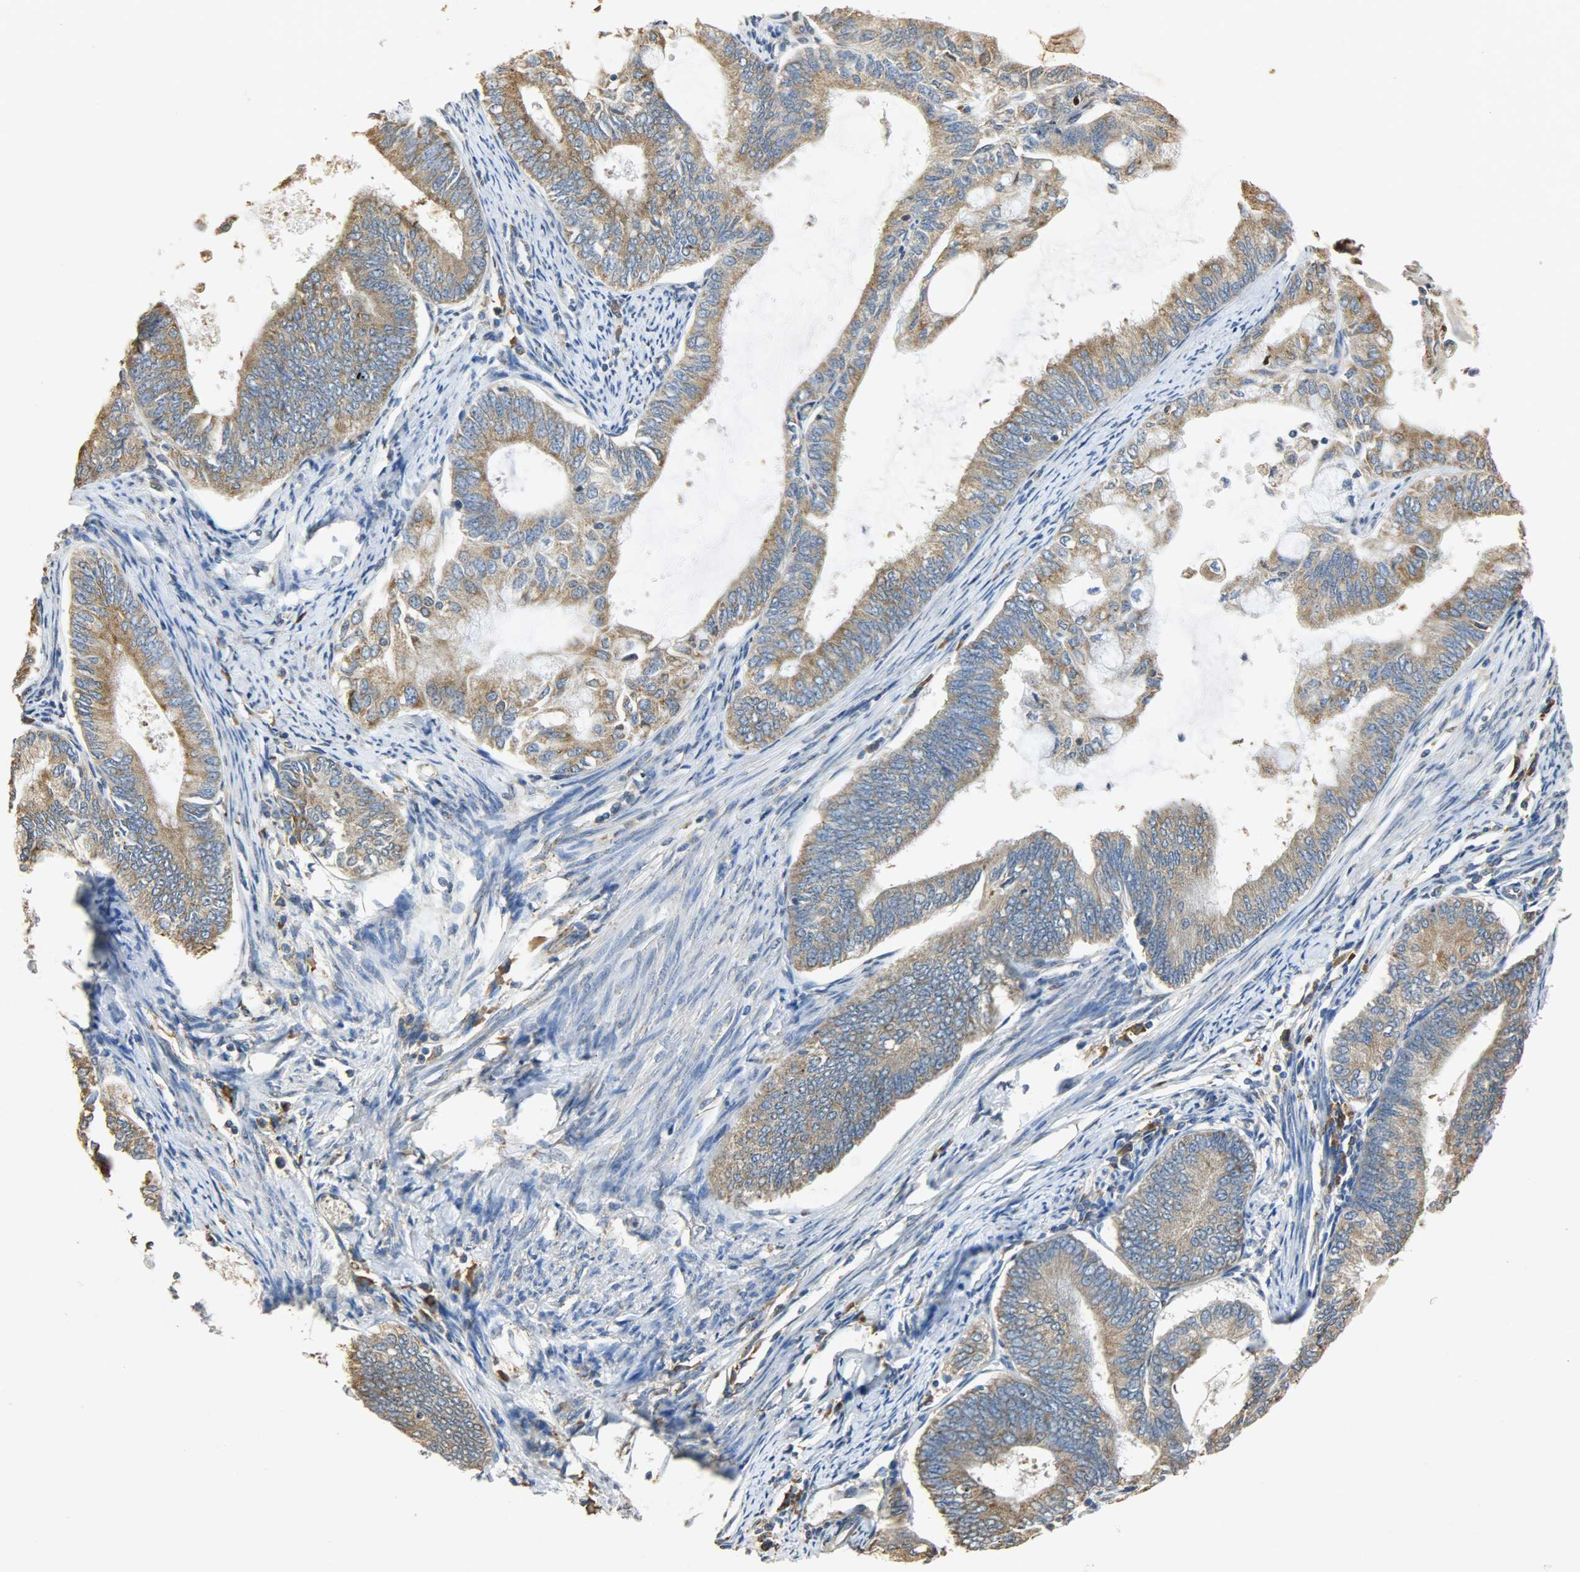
{"staining": {"intensity": "moderate", "quantity": ">75%", "location": "cytoplasmic/membranous"}, "tissue": "endometrial cancer", "cell_type": "Tumor cells", "image_type": "cancer", "snomed": [{"axis": "morphology", "description": "Adenocarcinoma, NOS"}, {"axis": "topography", "description": "Endometrium"}], "caption": "Protein staining reveals moderate cytoplasmic/membranous positivity in about >75% of tumor cells in endometrial cancer. (Brightfield microscopy of DAB IHC at high magnification).", "gene": "HSPA5", "patient": {"sex": "female", "age": 86}}